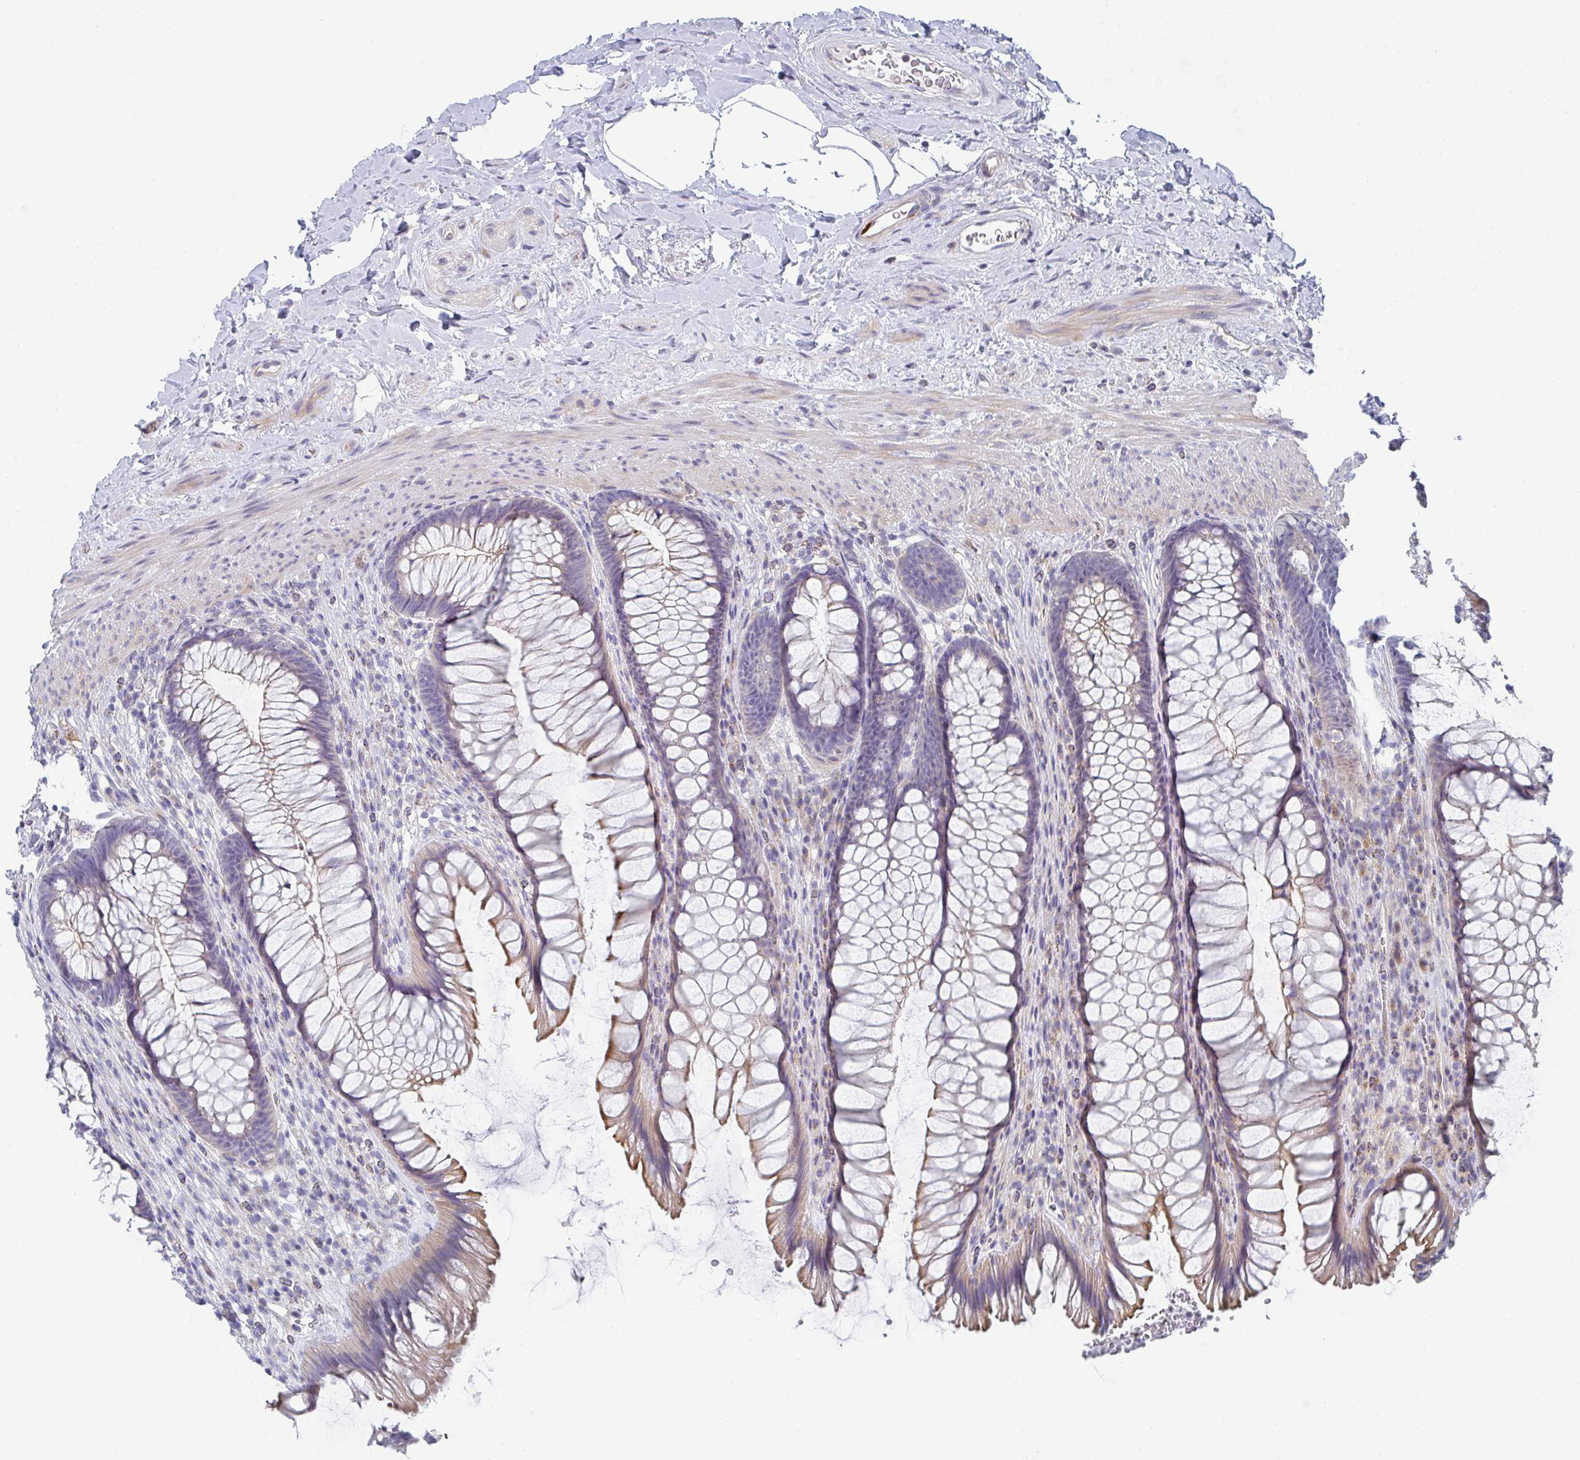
{"staining": {"intensity": "moderate", "quantity": "25%-75%", "location": "cytoplasmic/membranous"}, "tissue": "rectum", "cell_type": "Glandular cells", "image_type": "normal", "snomed": [{"axis": "morphology", "description": "Normal tissue, NOS"}, {"axis": "topography", "description": "Rectum"}], "caption": "Immunohistochemical staining of normal rectum reveals 25%-75% levels of moderate cytoplasmic/membranous protein staining in approximately 25%-75% of glandular cells. (DAB (3,3'-diaminobenzidine) = brown stain, brightfield microscopy at high magnification).", "gene": "KLHL33", "patient": {"sex": "male", "age": 53}}